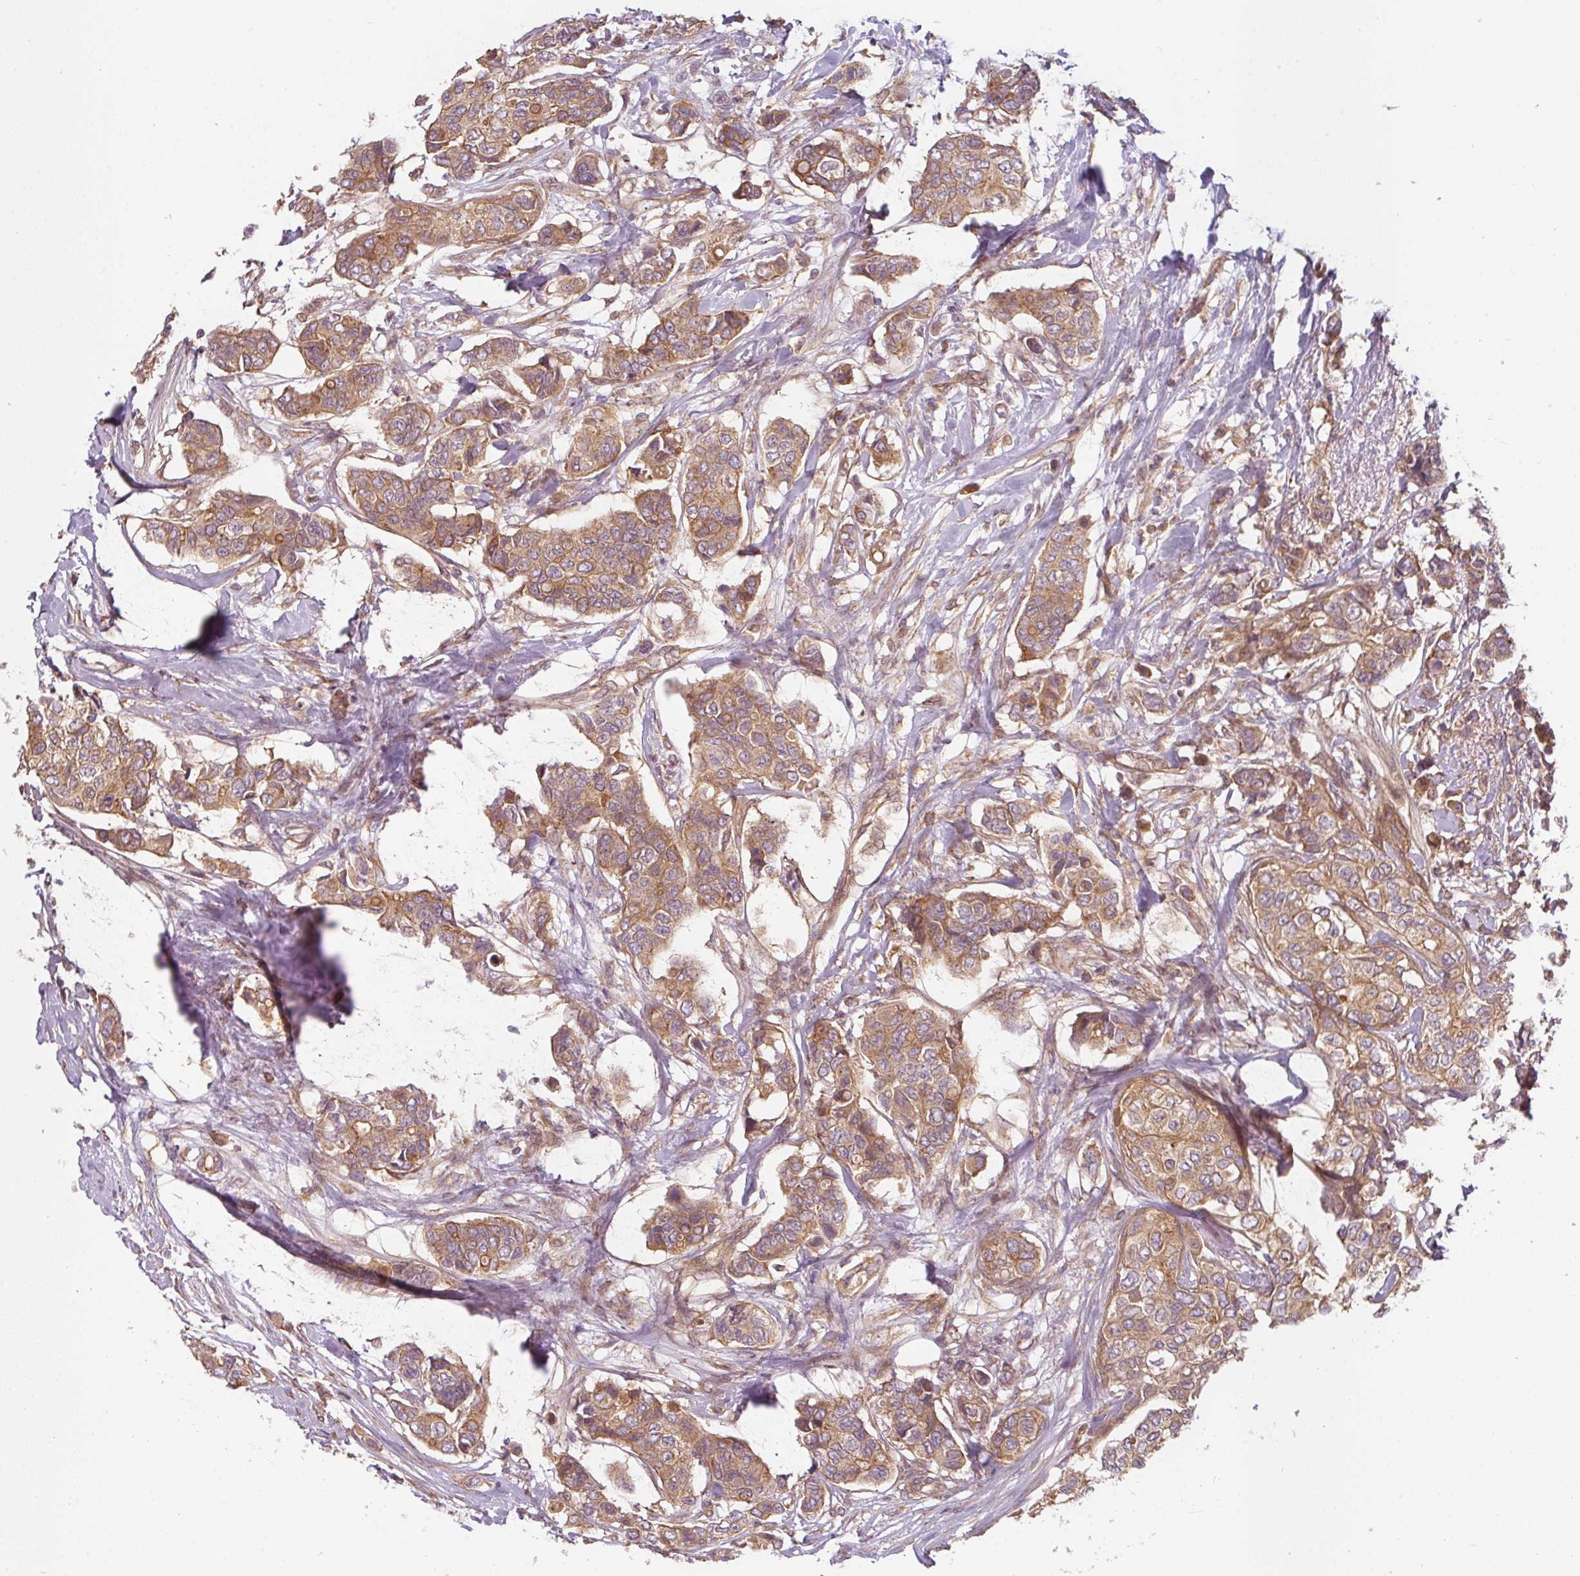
{"staining": {"intensity": "moderate", "quantity": ">75%", "location": "cytoplasmic/membranous"}, "tissue": "breast cancer", "cell_type": "Tumor cells", "image_type": "cancer", "snomed": [{"axis": "morphology", "description": "Lobular carcinoma"}, {"axis": "topography", "description": "Breast"}], "caption": "A photomicrograph of human breast lobular carcinoma stained for a protein reveals moderate cytoplasmic/membranous brown staining in tumor cells.", "gene": "RNF31", "patient": {"sex": "female", "age": 51}}